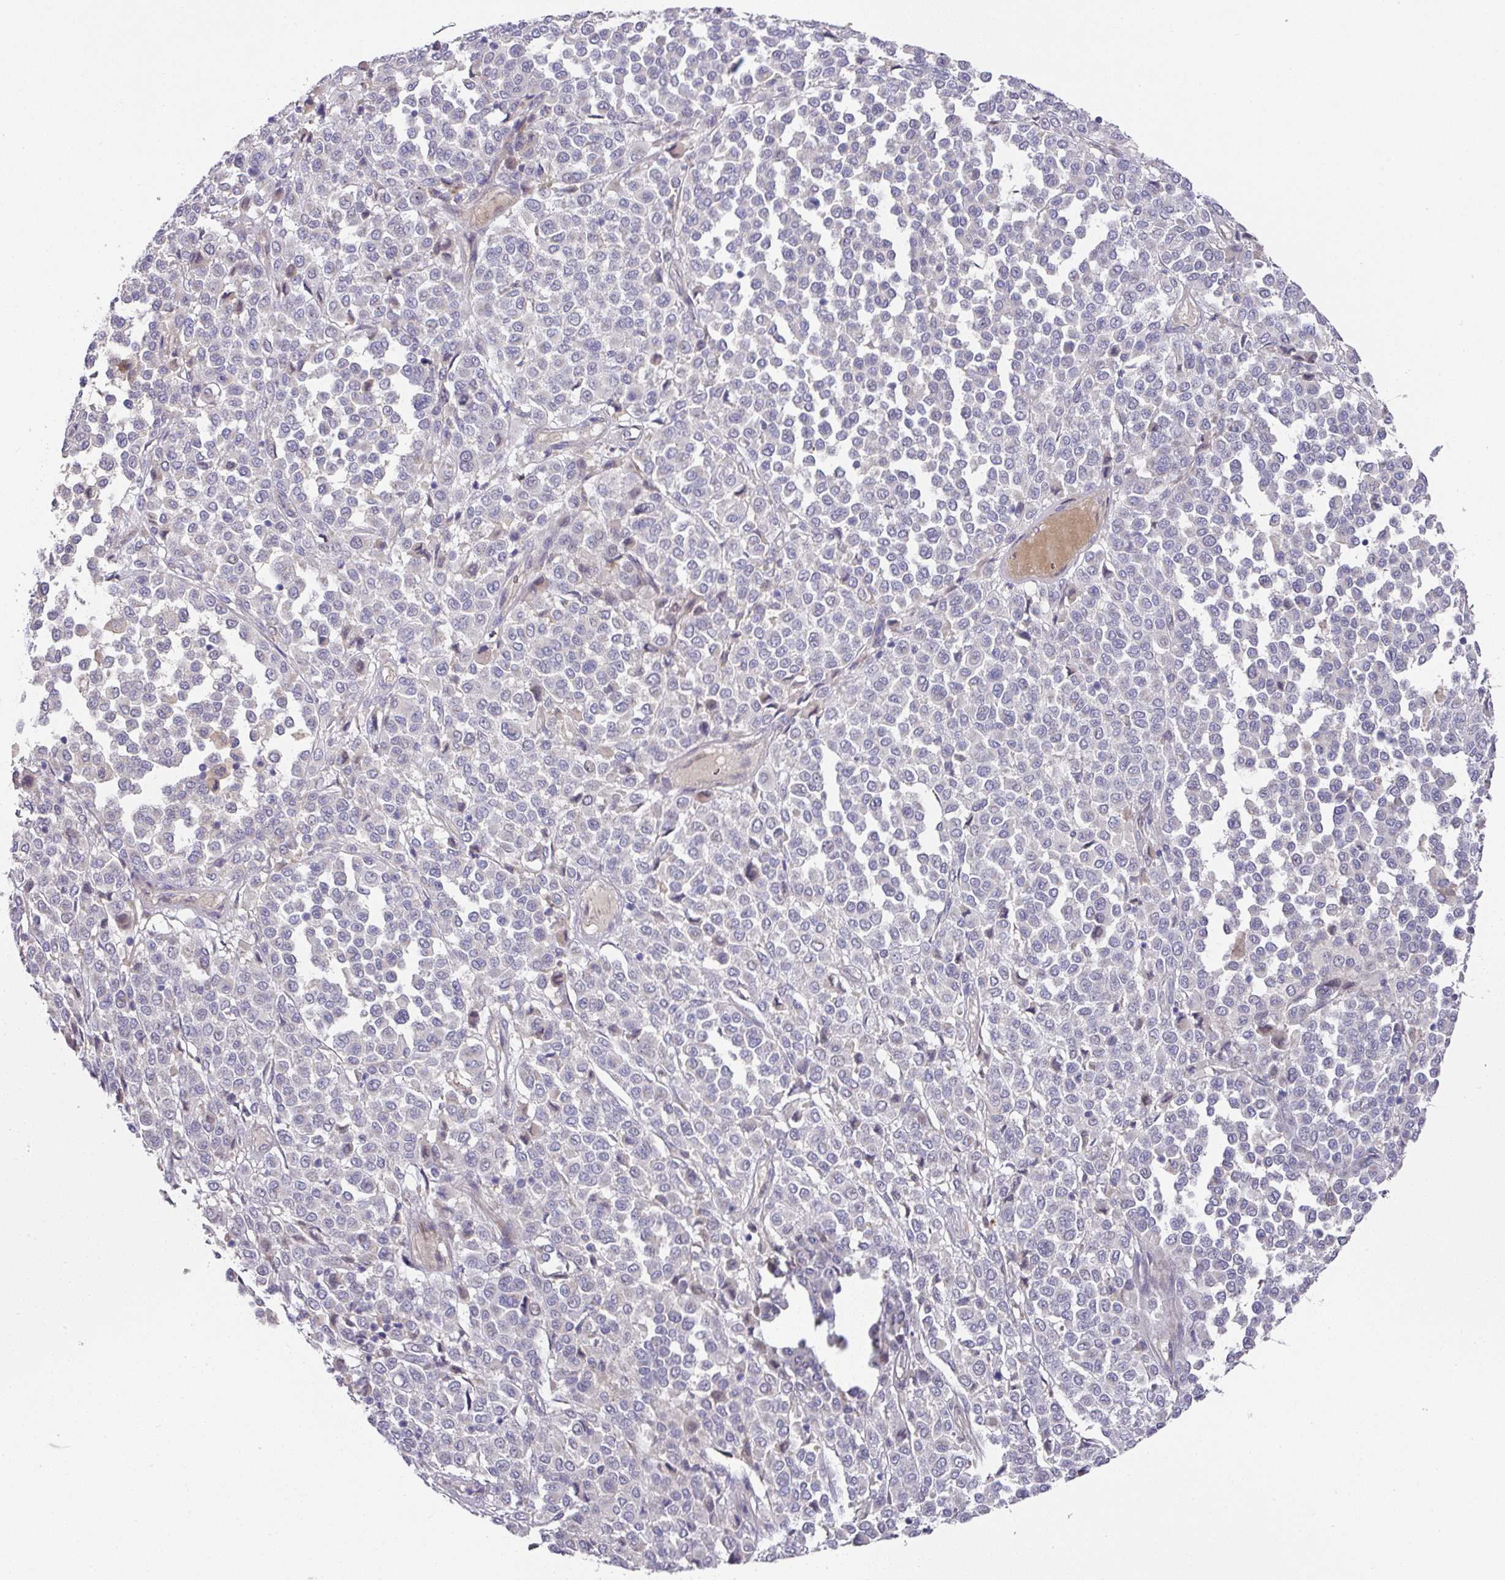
{"staining": {"intensity": "negative", "quantity": "none", "location": "none"}, "tissue": "melanoma", "cell_type": "Tumor cells", "image_type": "cancer", "snomed": [{"axis": "morphology", "description": "Malignant melanoma, Metastatic site"}, {"axis": "topography", "description": "Pancreas"}], "caption": "Tumor cells are negative for brown protein staining in melanoma.", "gene": "TARM1", "patient": {"sex": "female", "age": 30}}